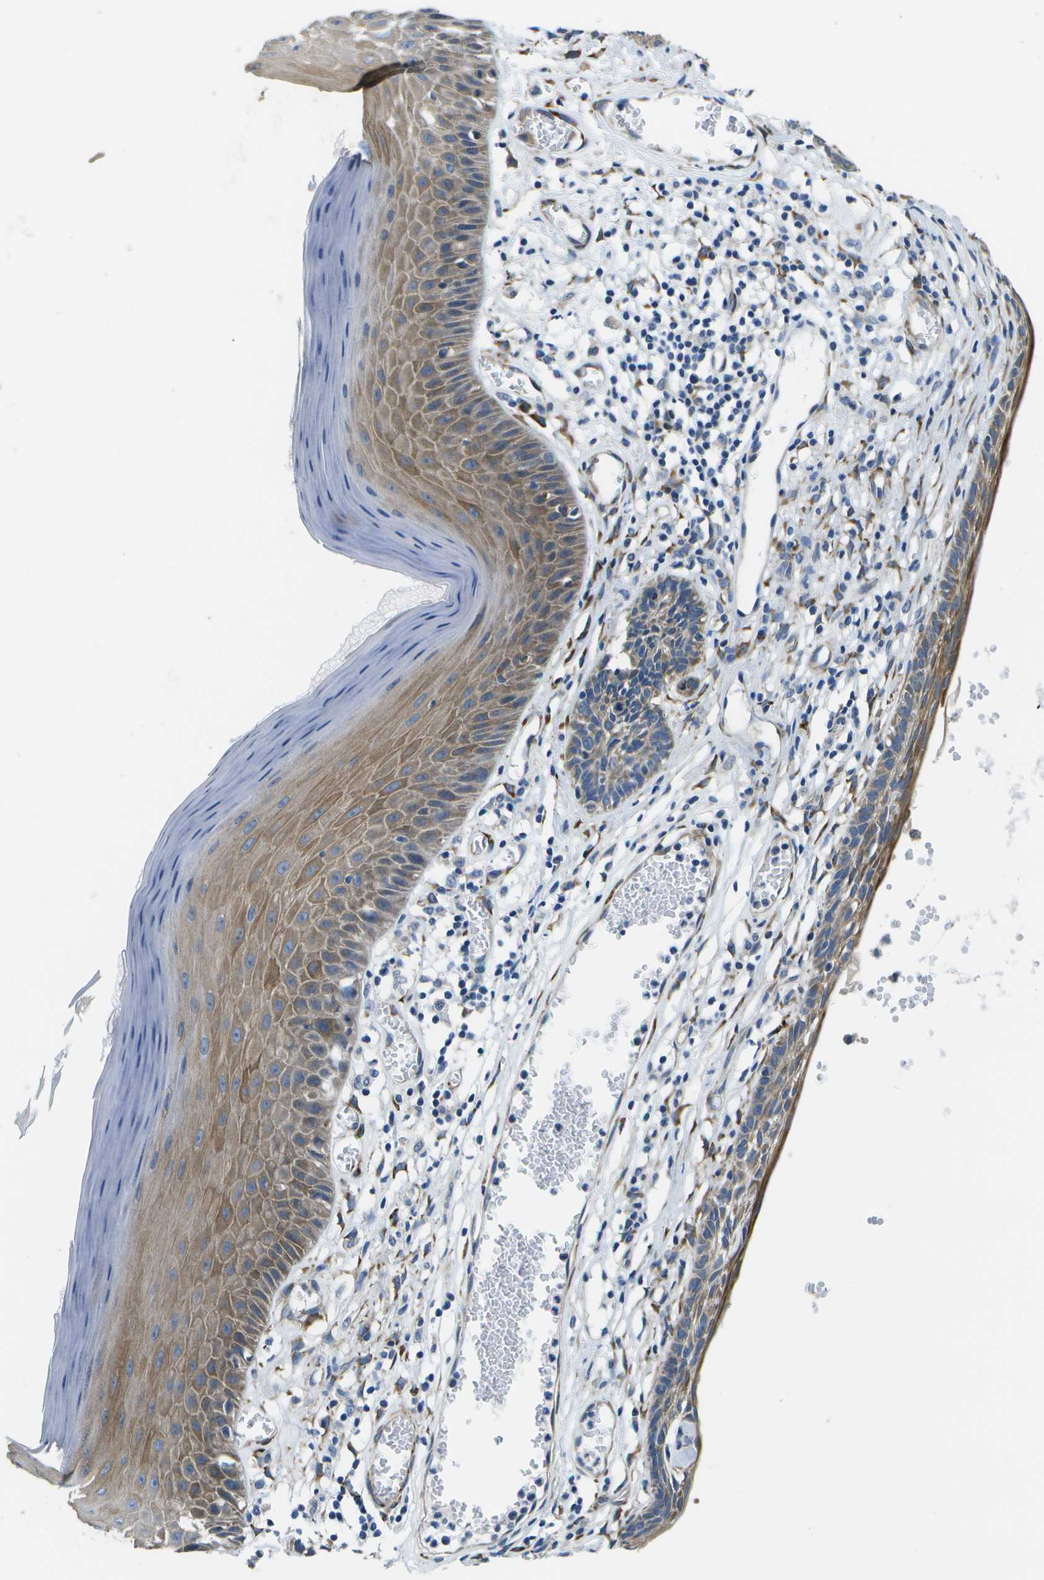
{"staining": {"intensity": "moderate", "quantity": ">75%", "location": "cytoplasmic/membranous"}, "tissue": "skin cancer", "cell_type": "Tumor cells", "image_type": "cancer", "snomed": [{"axis": "morphology", "description": "Basal cell carcinoma"}, {"axis": "topography", "description": "Skin"}], "caption": "Moderate cytoplasmic/membranous staining is identified in about >75% of tumor cells in skin cancer (basal cell carcinoma).", "gene": "P3H1", "patient": {"sex": "male", "age": 67}}